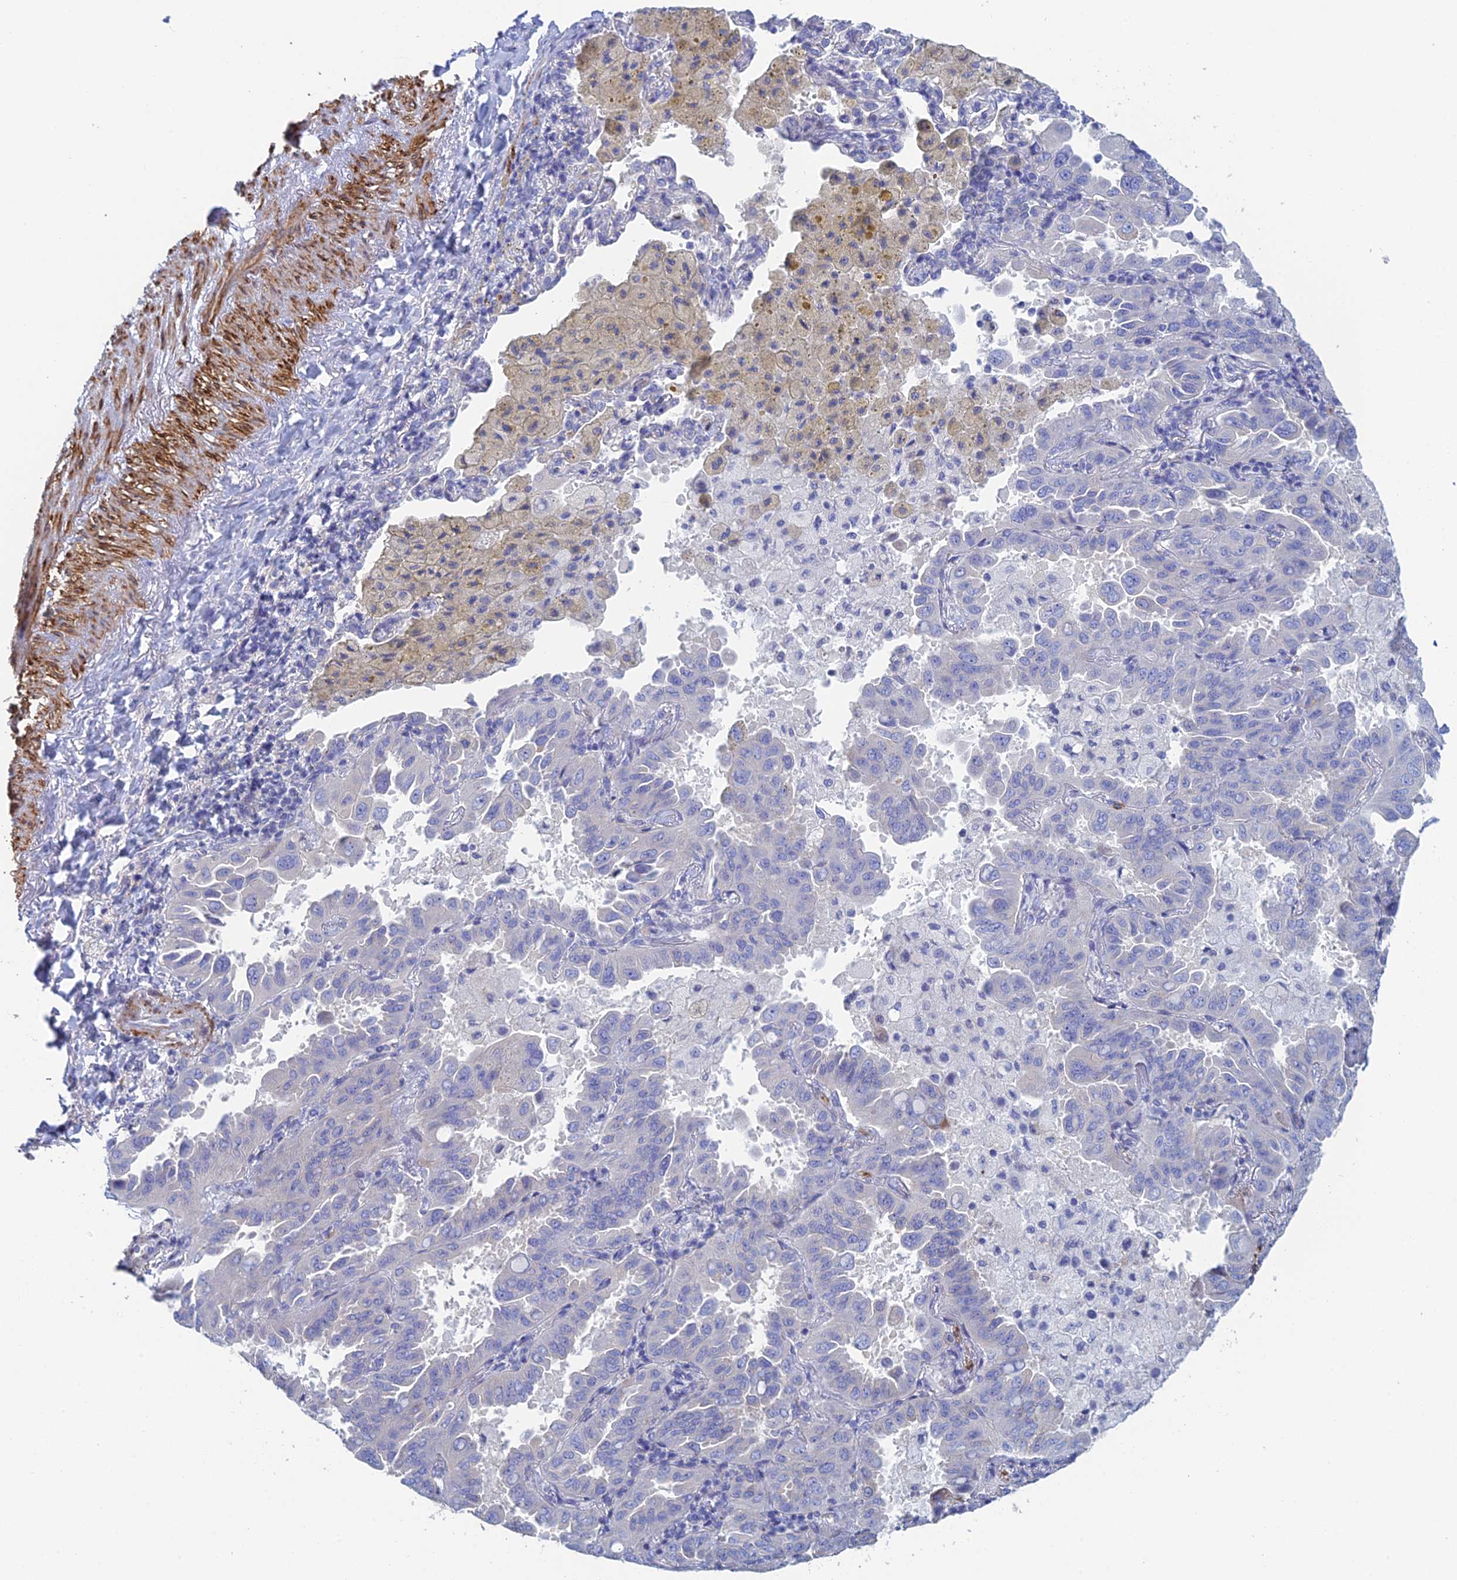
{"staining": {"intensity": "negative", "quantity": "none", "location": "none"}, "tissue": "lung cancer", "cell_type": "Tumor cells", "image_type": "cancer", "snomed": [{"axis": "morphology", "description": "Adenocarcinoma, NOS"}, {"axis": "topography", "description": "Lung"}], "caption": "A high-resolution histopathology image shows immunohistochemistry (IHC) staining of lung cancer (adenocarcinoma), which shows no significant positivity in tumor cells.", "gene": "PCDHA8", "patient": {"sex": "male", "age": 64}}